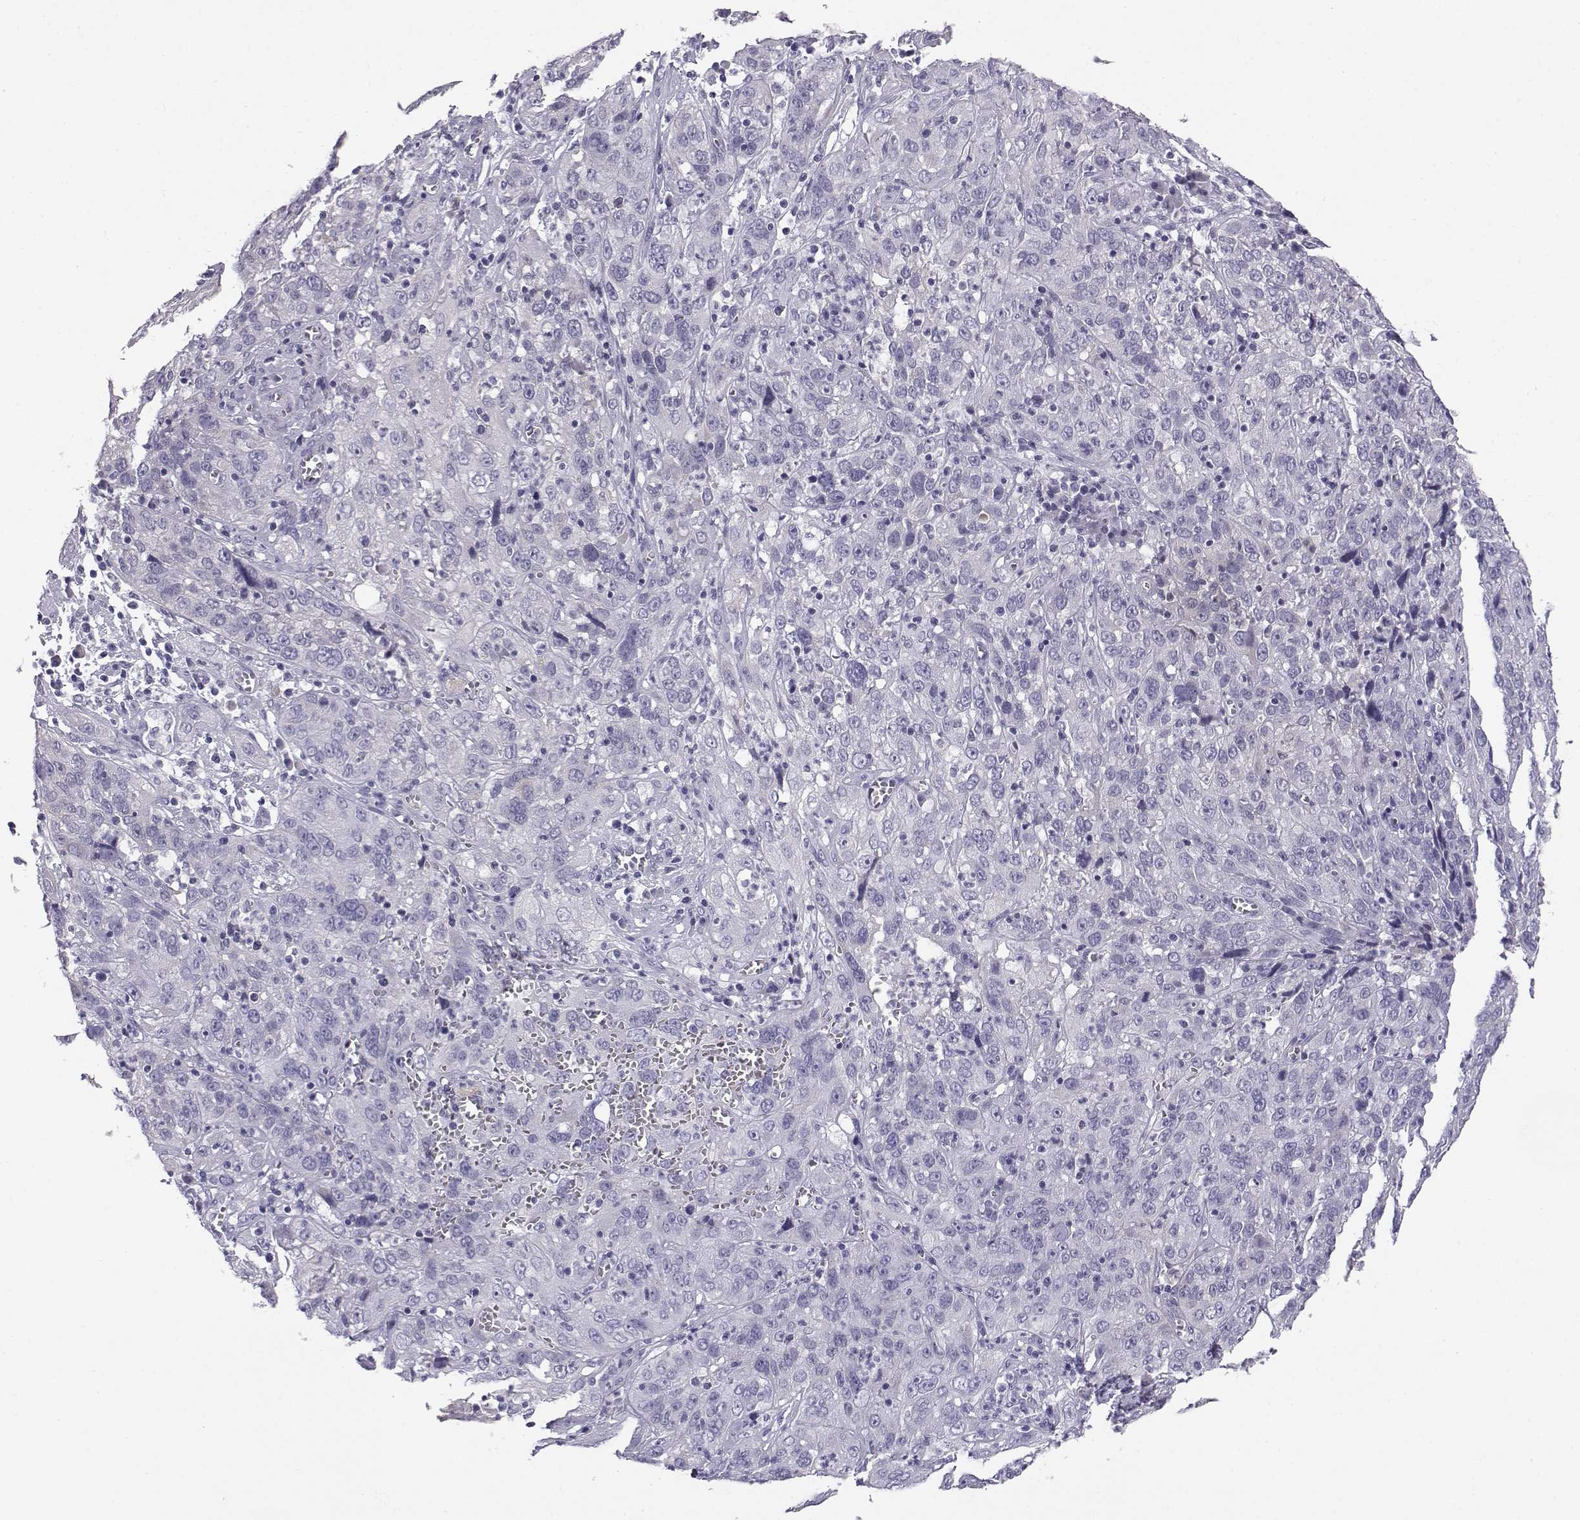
{"staining": {"intensity": "negative", "quantity": "none", "location": "none"}, "tissue": "cervical cancer", "cell_type": "Tumor cells", "image_type": "cancer", "snomed": [{"axis": "morphology", "description": "Squamous cell carcinoma, NOS"}, {"axis": "topography", "description": "Cervix"}], "caption": "The histopathology image reveals no staining of tumor cells in cervical squamous cell carcinoma. (Brightfield microscopy of DAB (3,3'-diaminobenzidine) IHC at high magnification).", "gene": "KCNMB4", "patient": {"sex": "female", "age": 32}}